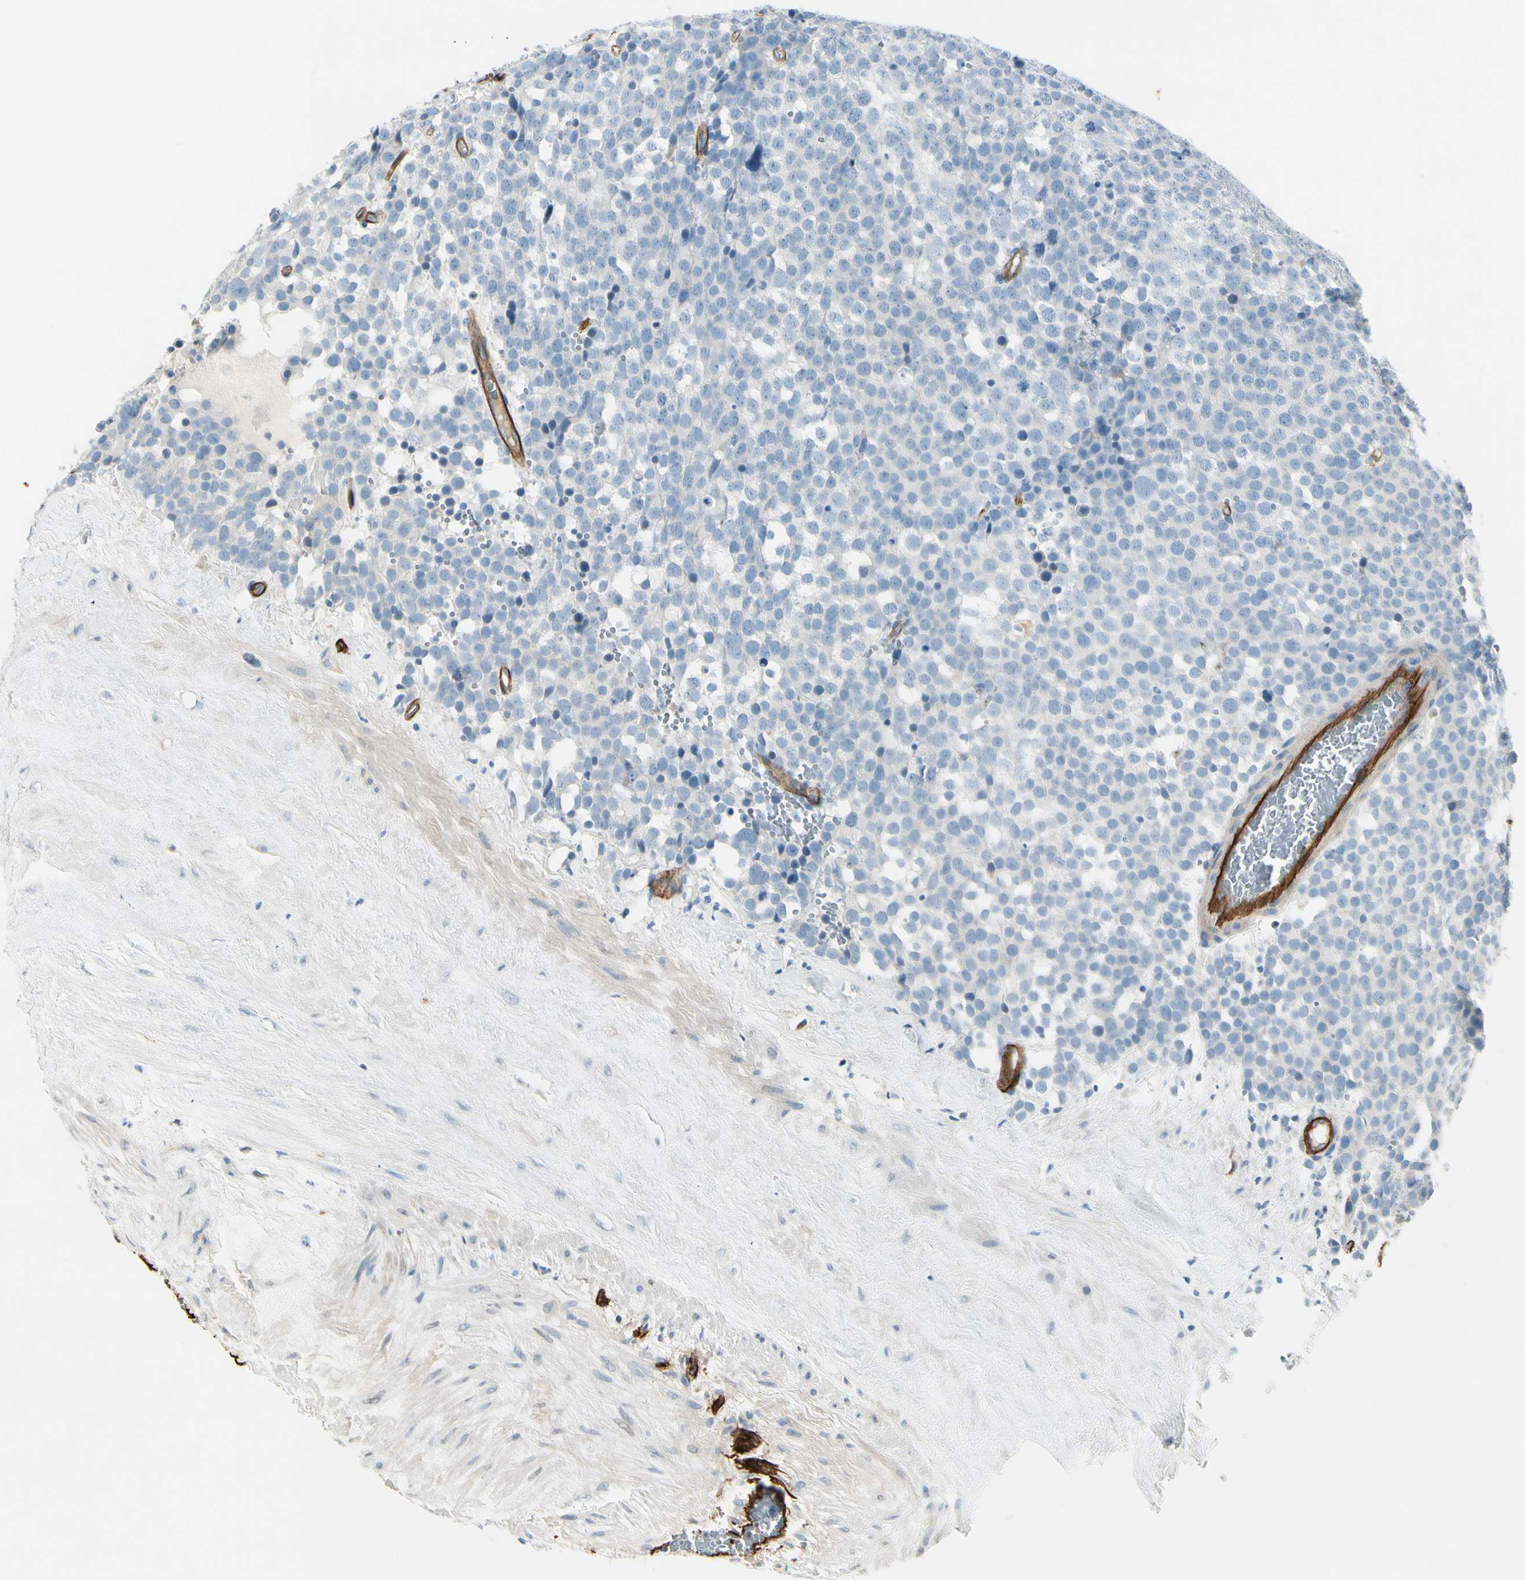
{"staining": {"intensity": "negative", "quantity": "none", "location": "none"}, "tissue": "testis cancer", "cell_type": "Tumor cells", "image_type": "cancer", "snomed": [{"axis": "morphology", "description": "Seminoma, NOS"}, {"axis": "topography", "description": "Testis"}], "caption": "Testis cancer was stained to show a protein in brown. There is no significant staining in tumor cells. The staining was performed using DAB to visualize the protein expression in brown, while the nuclei were stained in blue with hematoxylin (Magnification: 20x).", "gene": "CD93", "patient": {"sex": "male", "age": 71}}